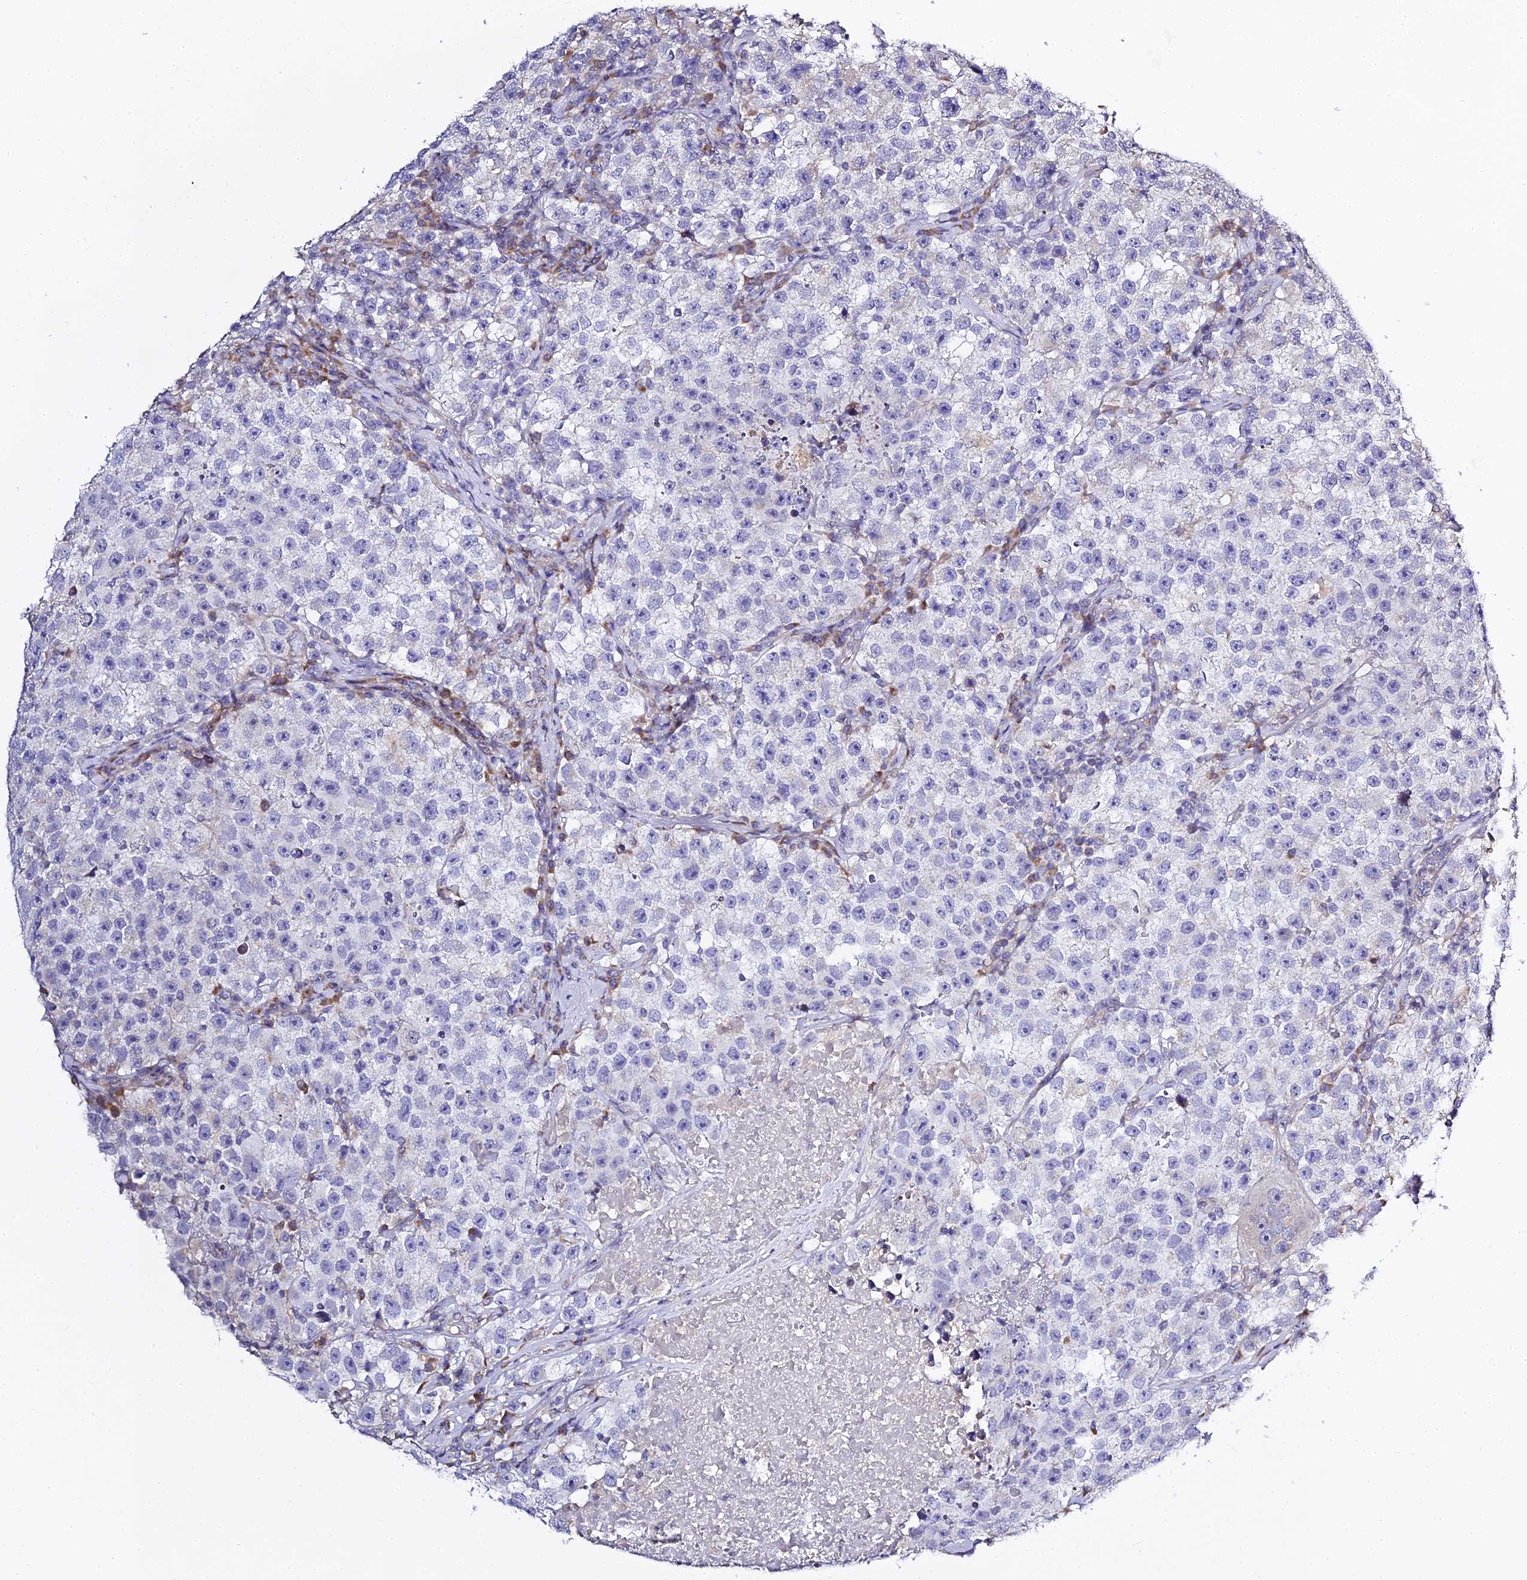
{"staining": {"intensity": "negative", "quantity": "none", "location": "none"}, "tissue": "testis cancer", "cell_type": "Tumor cells", "image_type": "cancer", "snomed": [{"axis": "morphology", "description": "Seminoma, NOS"}, {"axis": "topography", "description": "Testis"}], "caption": "Tumor cells show no significant staining in testis cancer (seminoma). Nuclei are stained in blue.", "gene": "SERP1", "patient": {"sex": "male", "age": 22}}